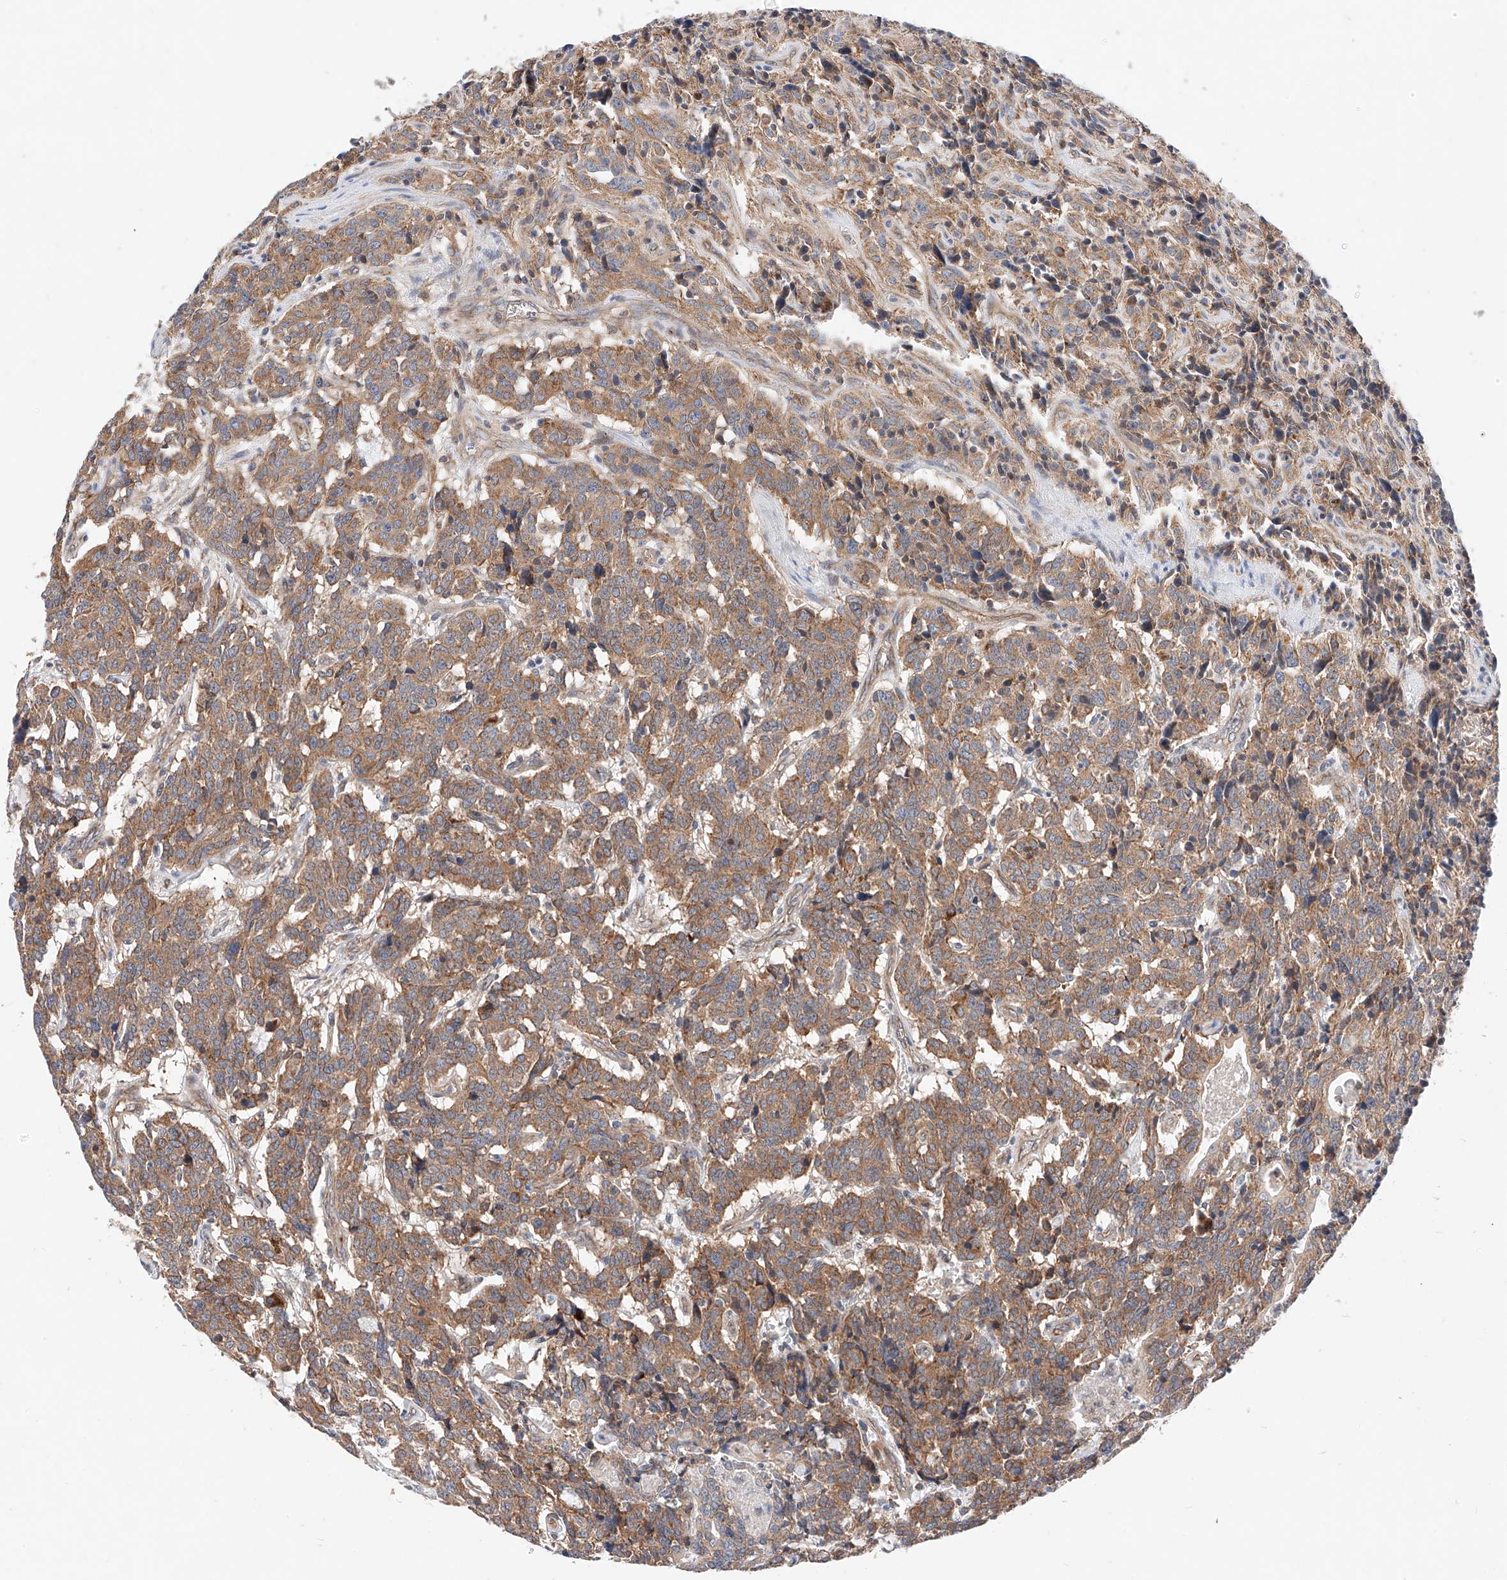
{"staining": {"intensity": "moderate", "quantity": ">75%", "location": "cytoplasmic/membranous"}, "tissue": "carcinoid", "cell_type": "Tumor cells", "image_type": "cancer", "snomed": [{"axis": "morphology", "description": "Carcinoid, malignant, NOS"}, {"axis": "topography", "description": "Lung"}], "caption": "A brown stain labels moderate cytoplasmic/membranous positivity of a protein in human malignant carcinoid tumor cells. (DAB (3,3'-diaminobenzidine) IHC with brightfield microscopy, high magnification).", "gene": "NR1D1", "patient": {"sex": "female", "age": 46}}